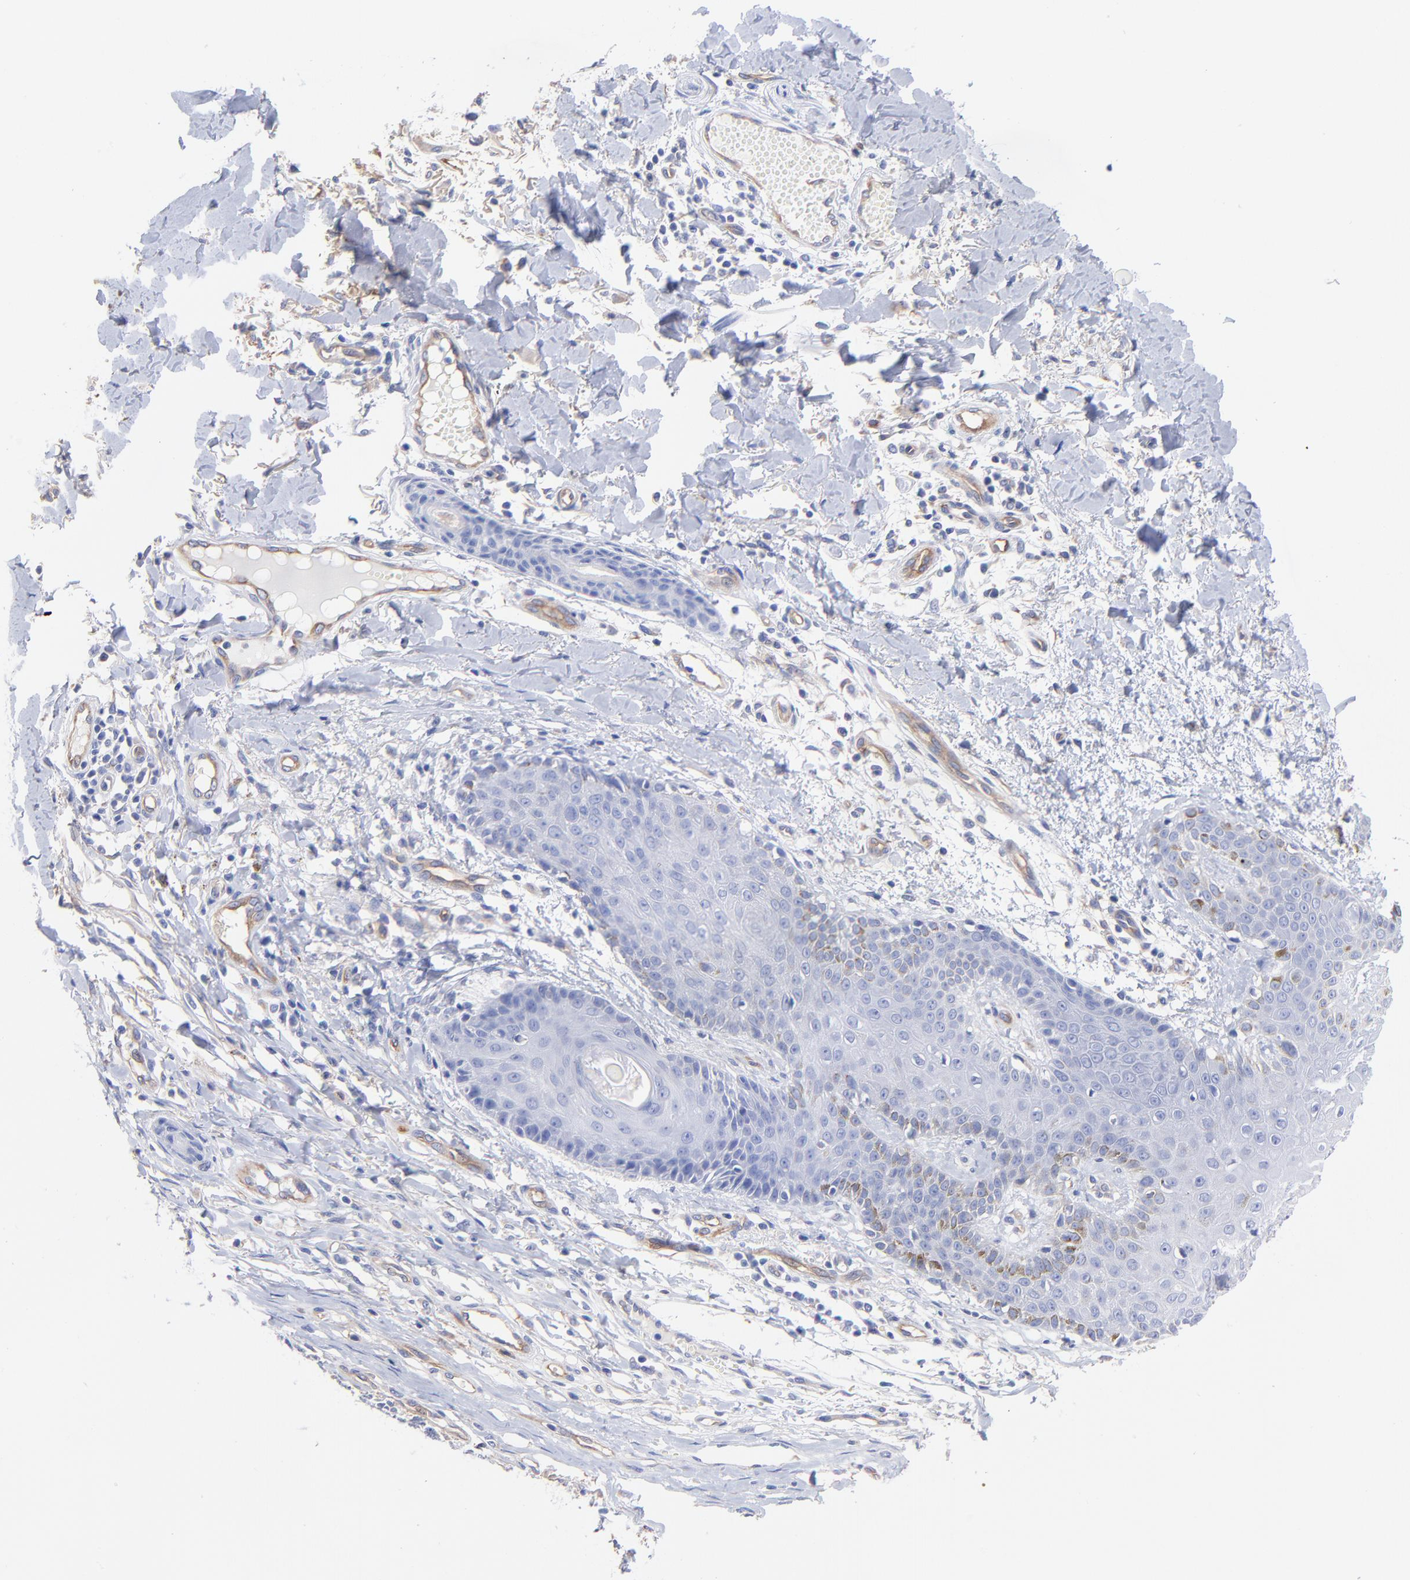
{"staining": {"intensity": "negative", "quantity": "none", "location": "none"}, "tissue": "skin cancer", "cell_type": "Tumor cells", "image_type": "cancer", "snomed": [{"axis": "morphology", "description": "Basal cell carcinoma"}, {"axis": "topography", "description": "Skin"}], "caption": "The image shows no staining of tumor cells in skin cancer.", "gene": "SLC44A2", "patient": {"sex": "male", "age": 67}}